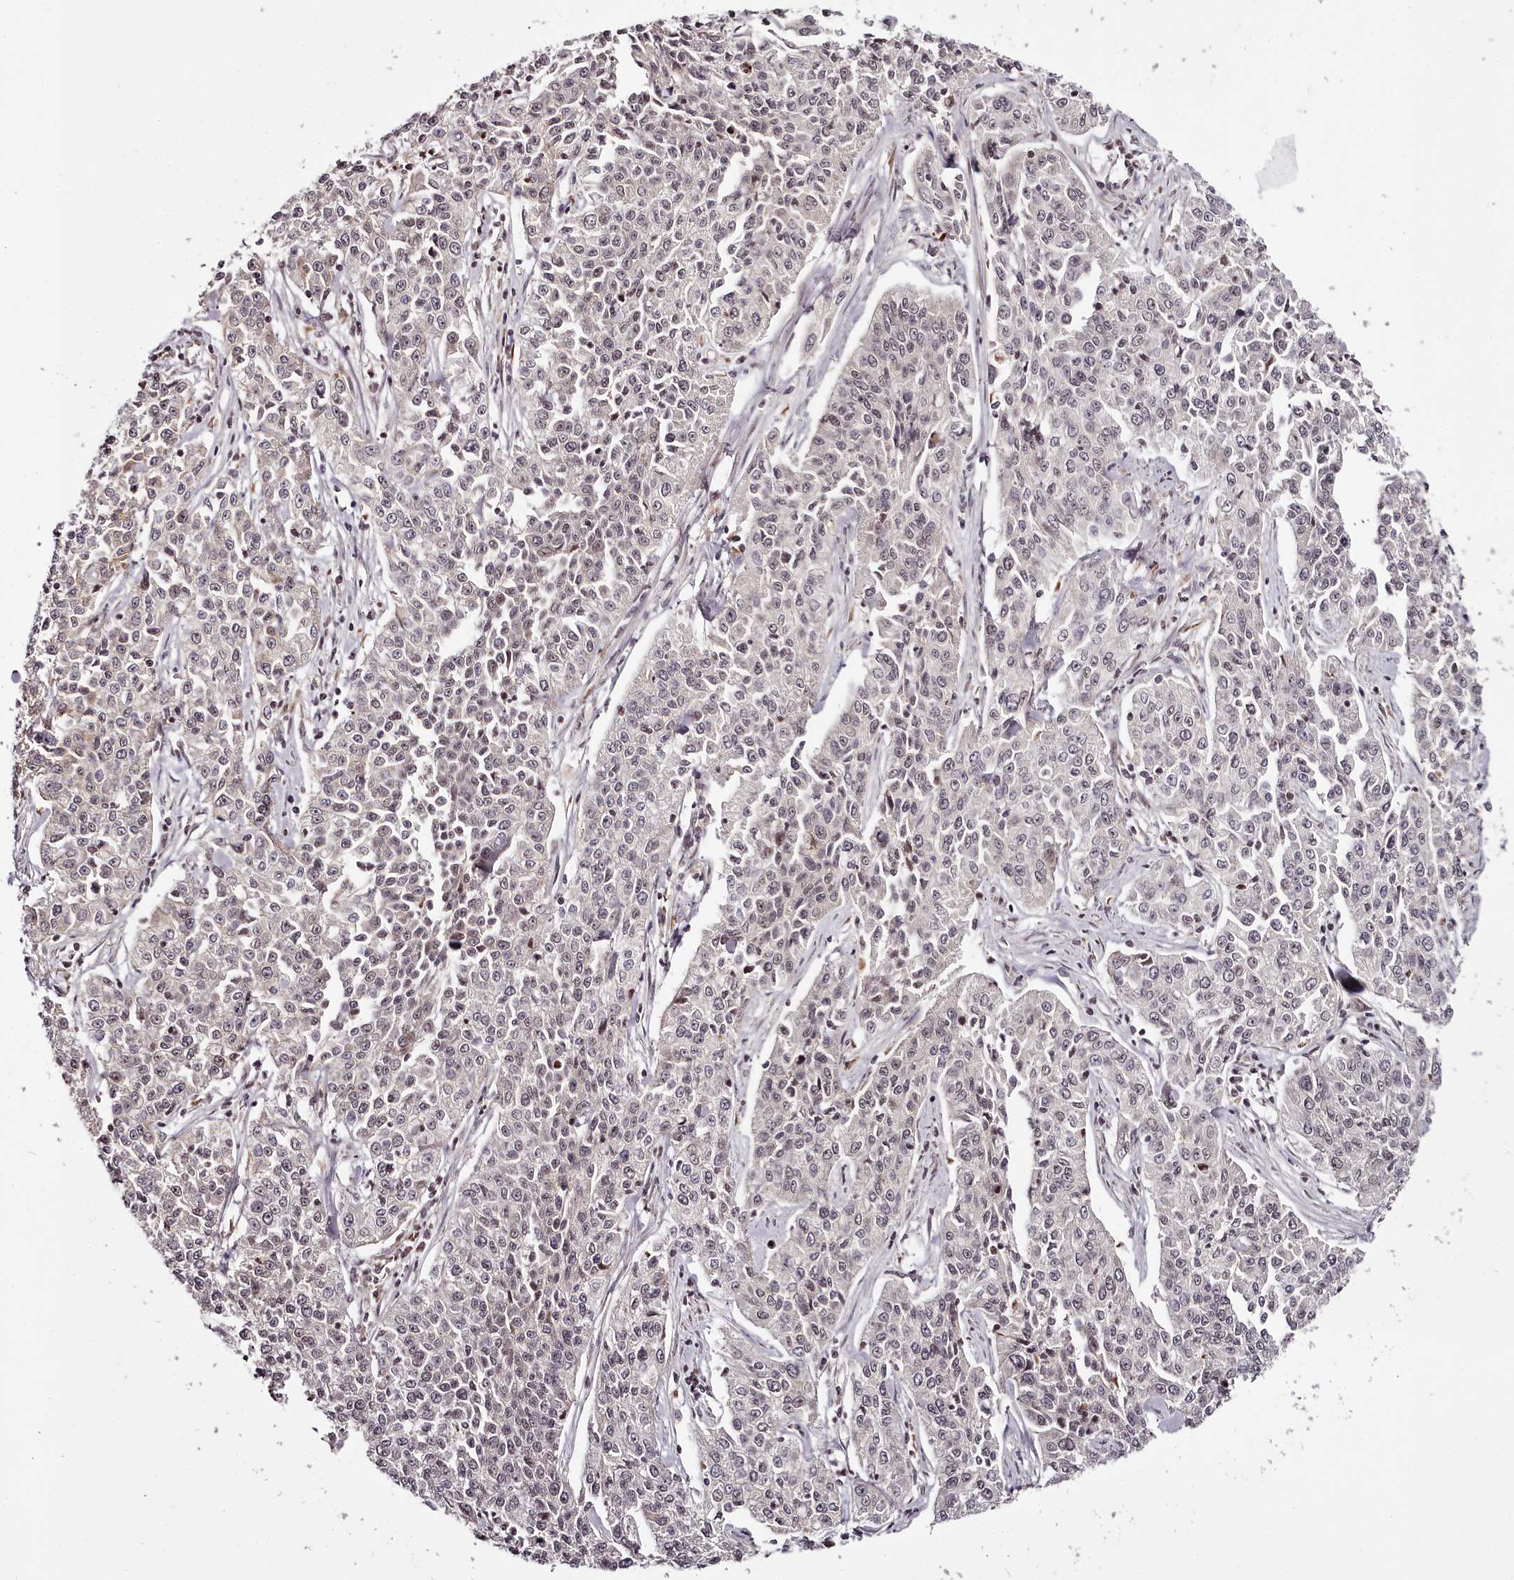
{"staining": {"intensity": "weak", "quantity": "<25%", "location": "nuclear"}, "tissue": "cervical cancer", "cell_type": "Tumor cells", "image_type": "cancer", "snomed": [{"axis": "morphology", "description": "Squamous cell carcinoma, NOS"}, {"axis": "topography", "description": "Cervix"}], "caption": "An immunohistochemistry micrograph of cervical cancer (squamous cell carcinoma) is shown. There is no staining in tumor cells of cervical cancer (squamous cell carcinoma).", "gene": "THYN1", "patient": {"sex": "female", "age": 35}}